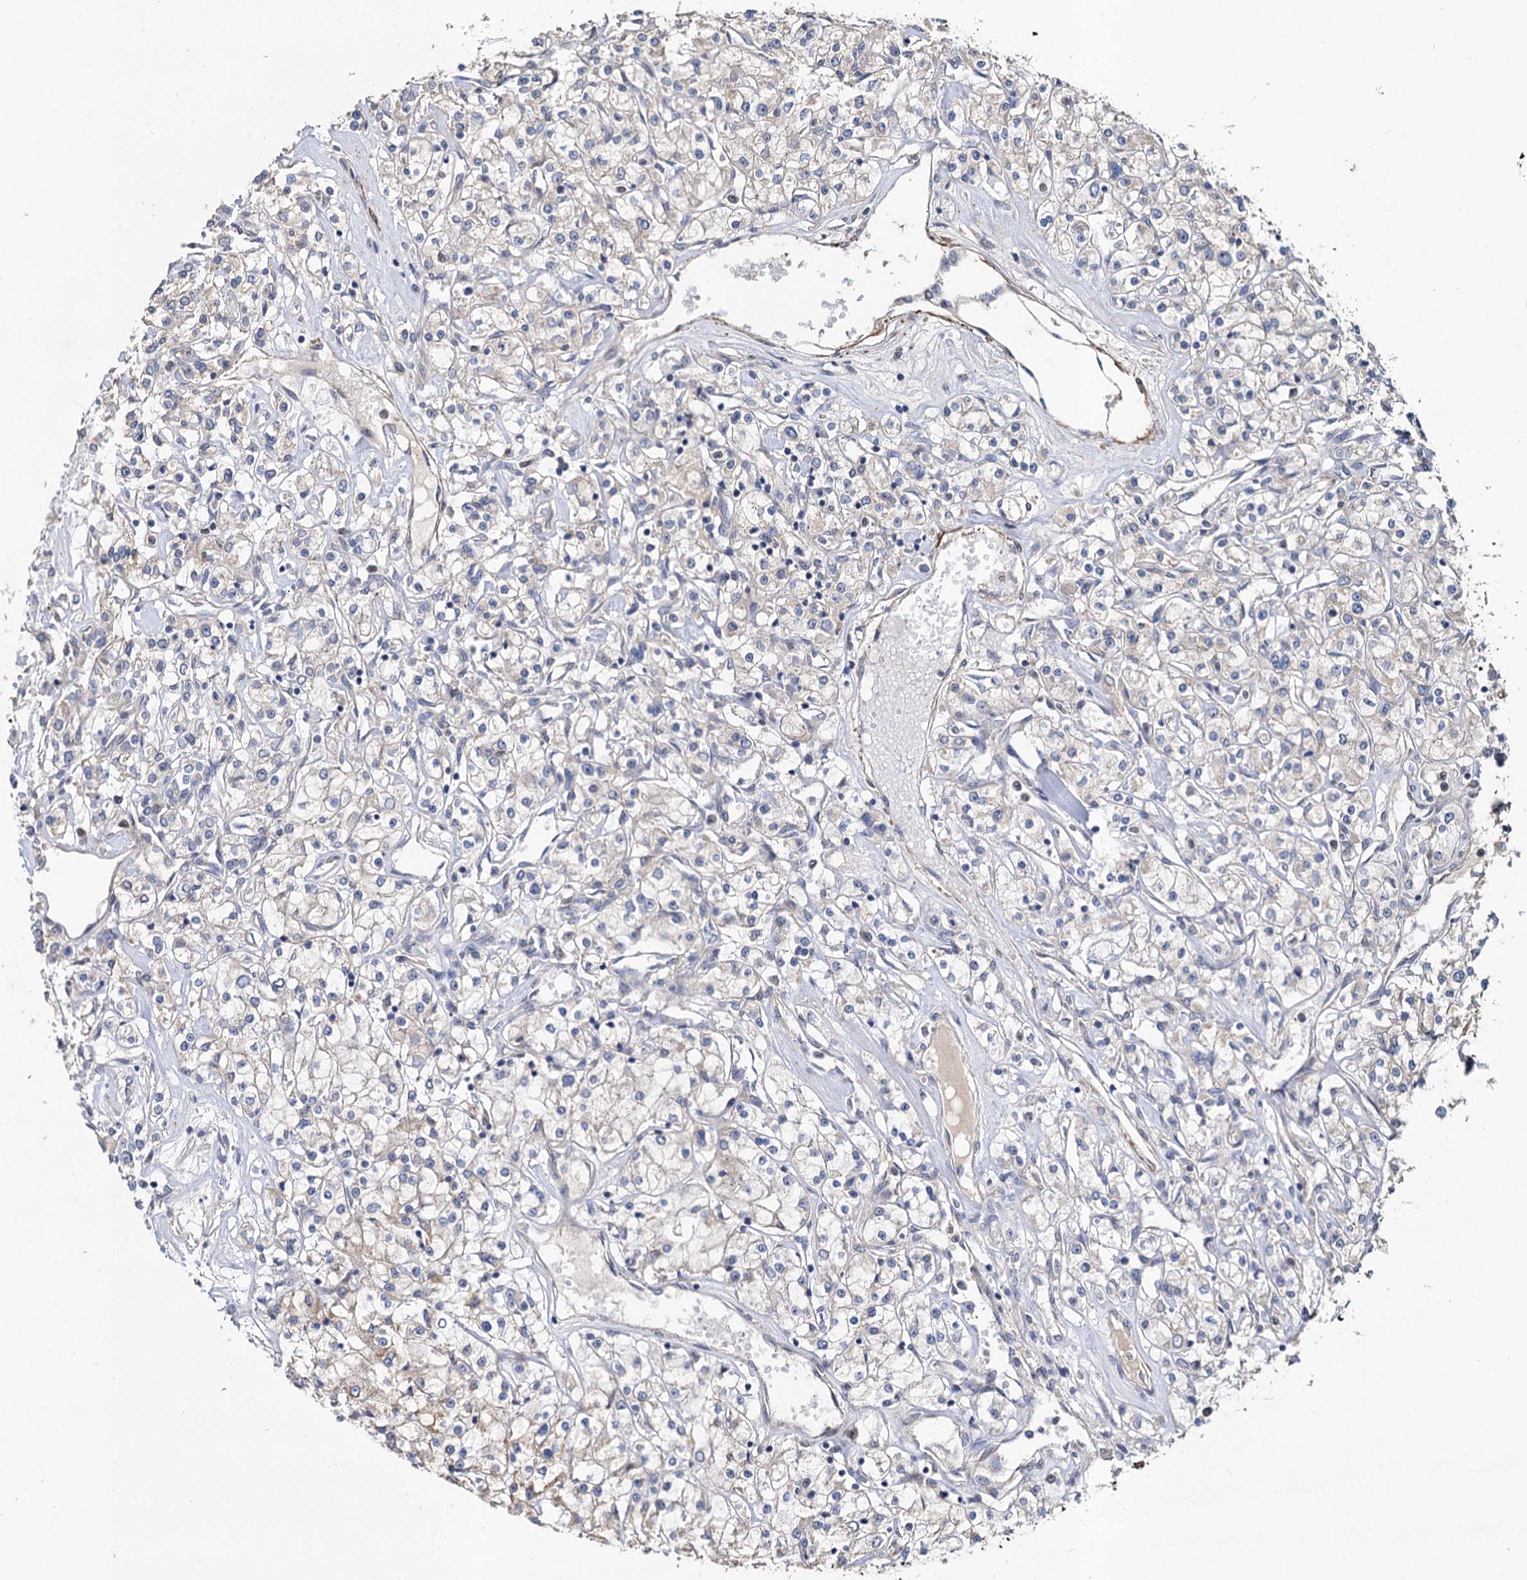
{"staining": {"intensity": "negative", "quantity": "none", "location": "none"}, "tissue": "renal cancer", "cell_type": "Tumor cells", "image_type": "cancer", "snomed": [{"axis": "morphology", "description": "Adenocarcinoma, NOS"}, {"axis": "topography", "description": "Kidney"}], "caption": "This is a histopathology image of IHC staining of renal cancer (adenocarcinoma), which shows no staining in tumor cells.", "gene": "ALKBH7", "patient": {"sex": "female", "age": 59}}